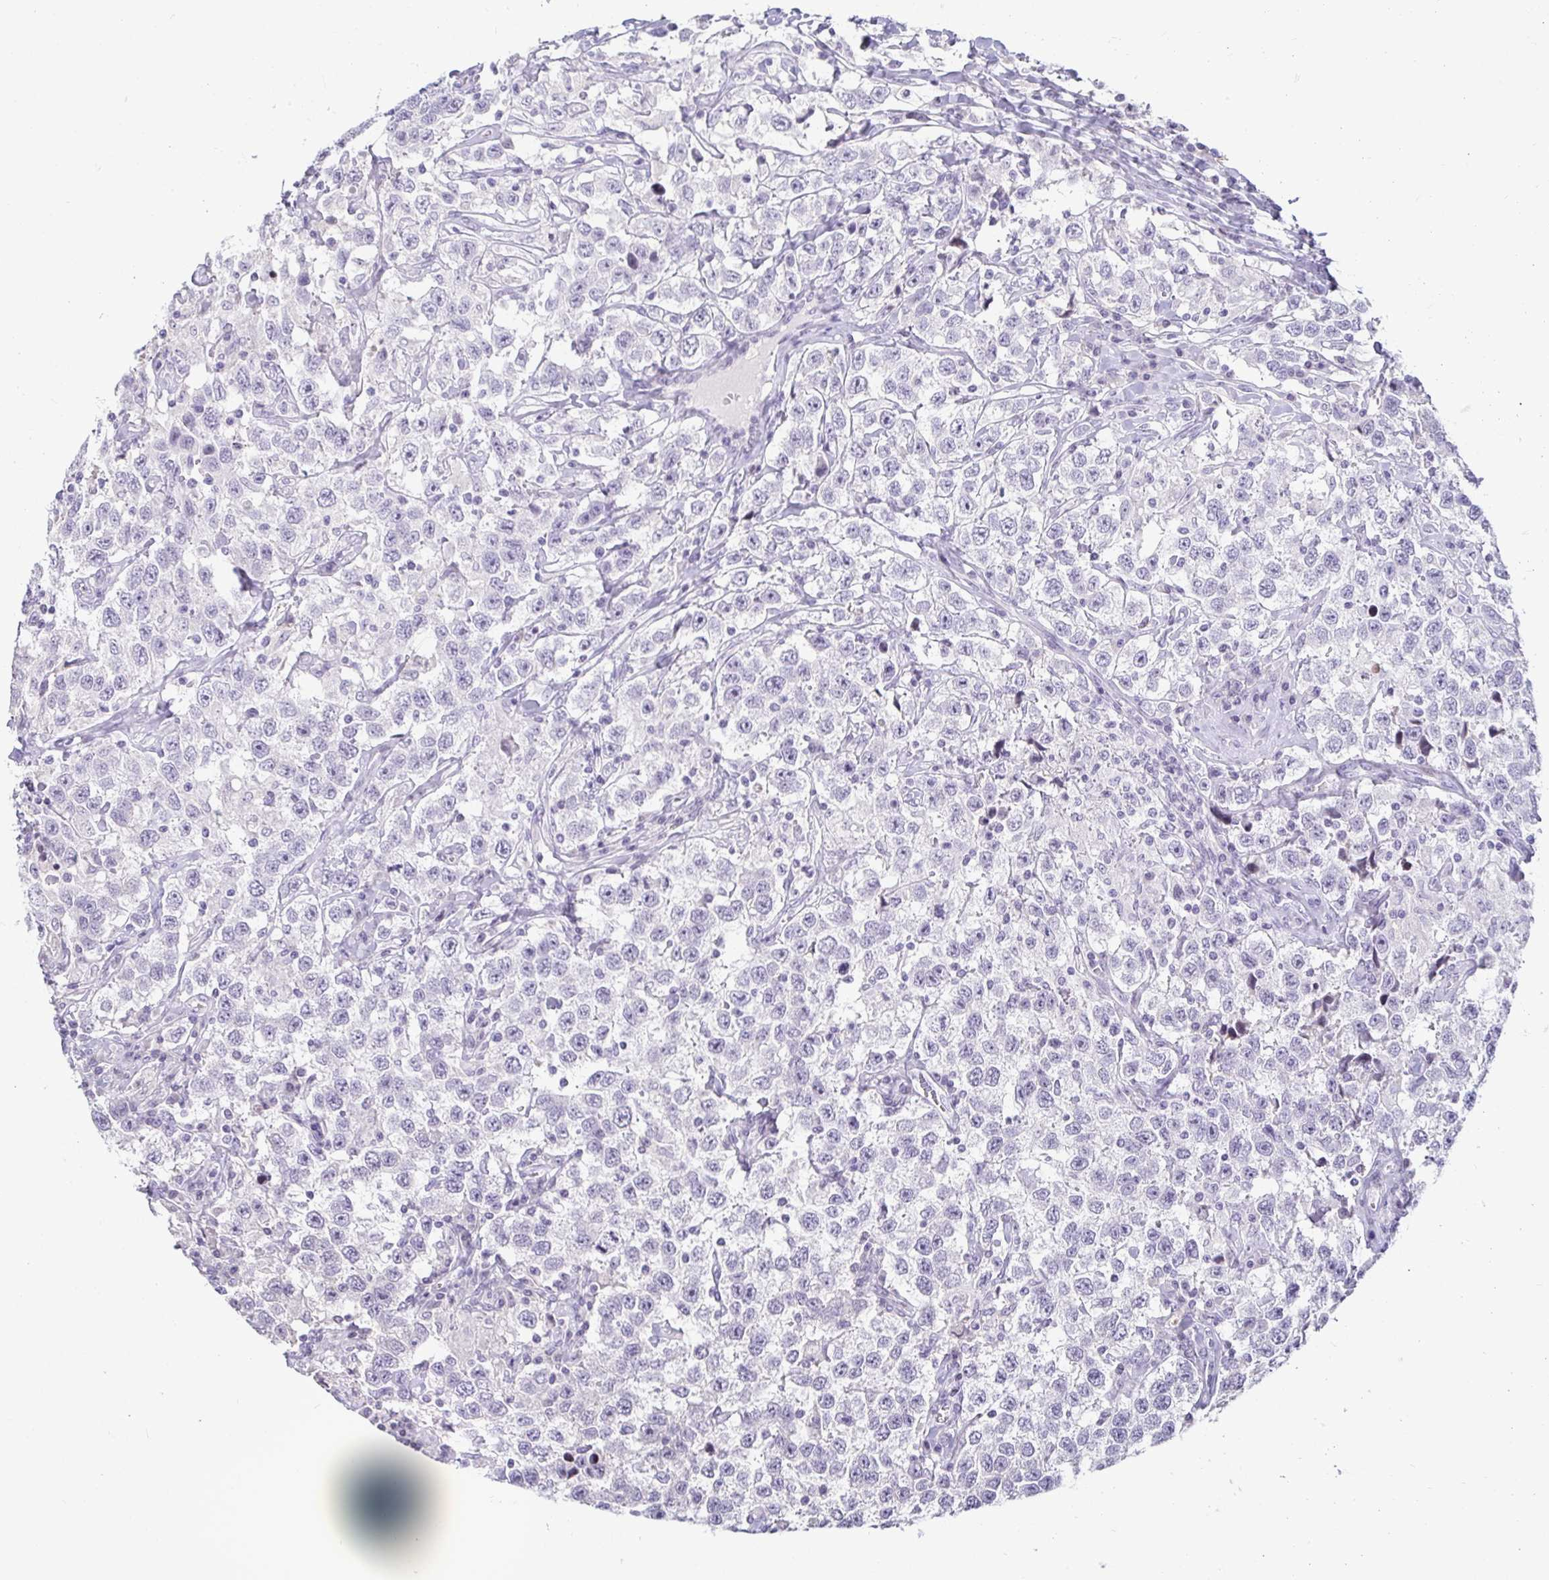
{"staining": {"intensity": "negative", "quantity": "none", "location": "none"}, "tissue": "testis cancer", "cell_type": "Tumor cells", "image_type": "cancer", "snomed": [{"axis": "morphology", "description": "Seminoma, NOS"}, {"axis": "topography", "description": "Testis"}], "caption": "The image displays no significant expression in tumor cells of testis cancer (seminoma).", "gene": "CR2", "patient": {"sex": "male", "age": 41}}